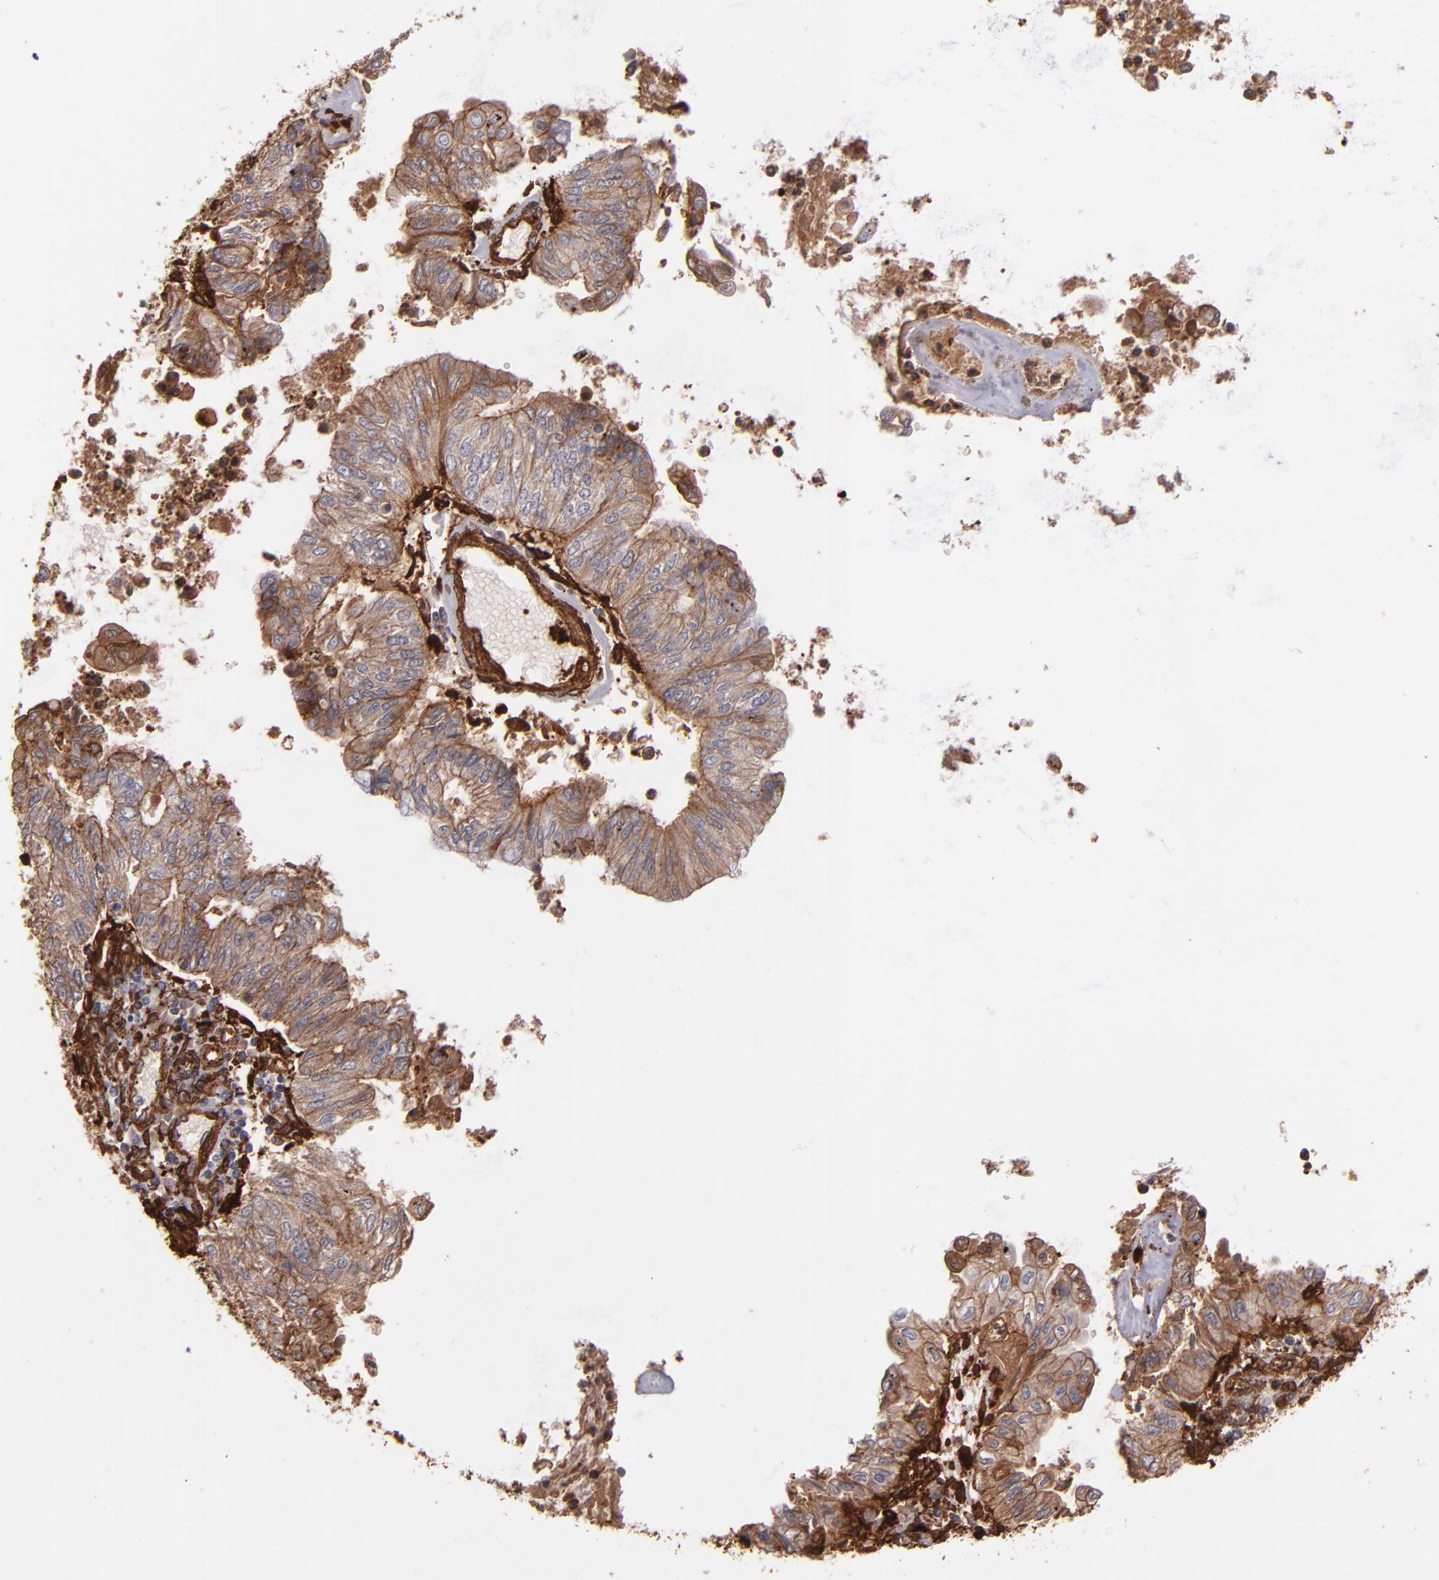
{"staining": {"intensity": "moderate", "quantity": ">75%", "location": "cytoplasmic/membranous"}, "tissue": "endometrial cancer", "cell_type": "Tumor cells", "image_type": "cancer", "snomed": [{"axis": "morphology", "description": "Adenocarcinoma, NOS"}, {"axis": "topography", "description": "Endometrium"}], "caption": "This micrograph demonstrates immunohistochemistry (IHC) staining of endometrial cancer (adenocarcinoma), with medium moderate cytoplasmic/membranous staining in approximately >75% of tumor cells.", "gene": "VCL", "patient": {"sex": "female", "age": 59}}